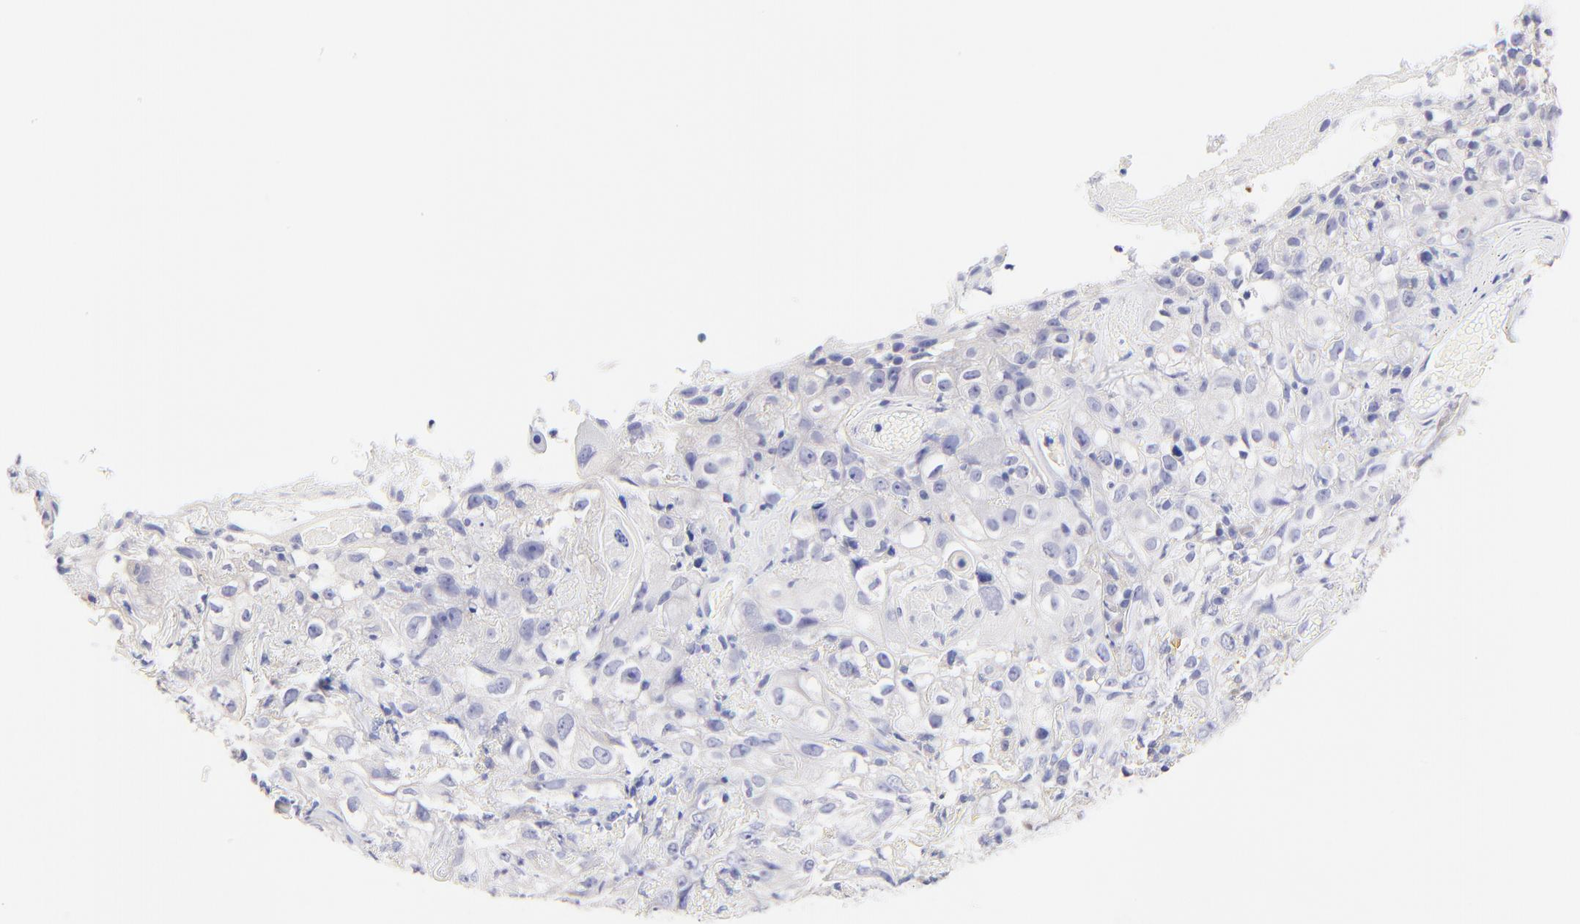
{"staining": {"intensity": "negative", "quantity": "none", "location": "none"}, "tissue": "skin cancer", "cell_type": "Tumor cells", "image_type": "cancer", "snomed": [{"axis": "morphology", "description": "Squamous cell carcinoma, NOS"}, {"axis": "topography", "description": "Skin"}], "caption": "DAB immunohistochemical staining of squamous cell carcinoma (skin) shows no significant expression in tumor cells.", "gene": "RAB3A", "patient": {"sex": "male", "age": 65}}